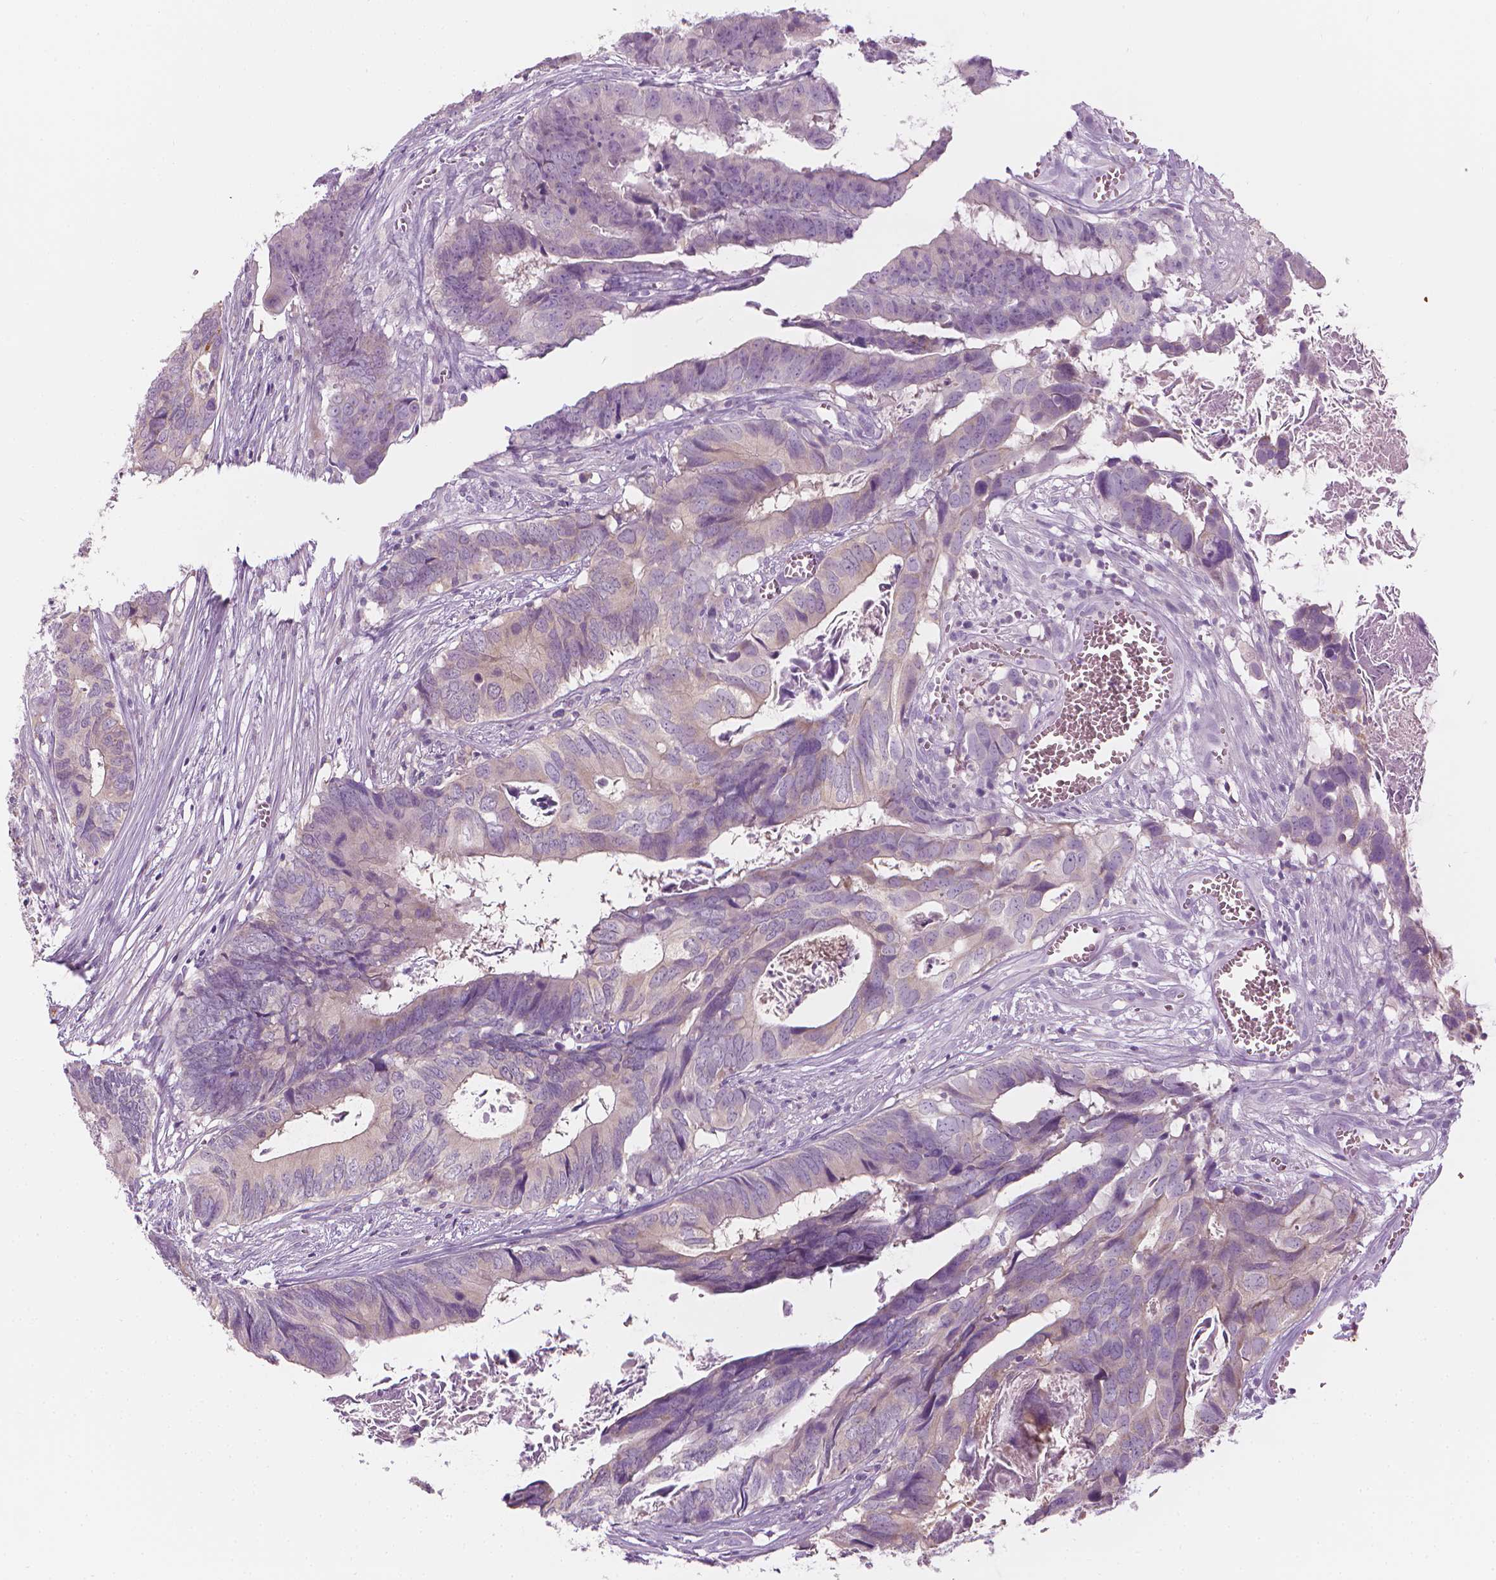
{"staining": {"intensity": "weak", "quantity": "<25%", "location": "cytoplasmic/membranous"}, "tissue": "colorectal cancer", "cell_type": "Tumor cells", "image_type": "cancer", "snomed": [{"axis": "morphology", "description": "Adenocarcinoma, NOS"}, {"axis": "topography", "description": "Colon"}], "caption": "Micrograph shows no significant protein positivity in tumor cells of colorectal adenocarcinoma.", "gene": "SHMT1", "patient": {"sex": "female", "age": 82}}